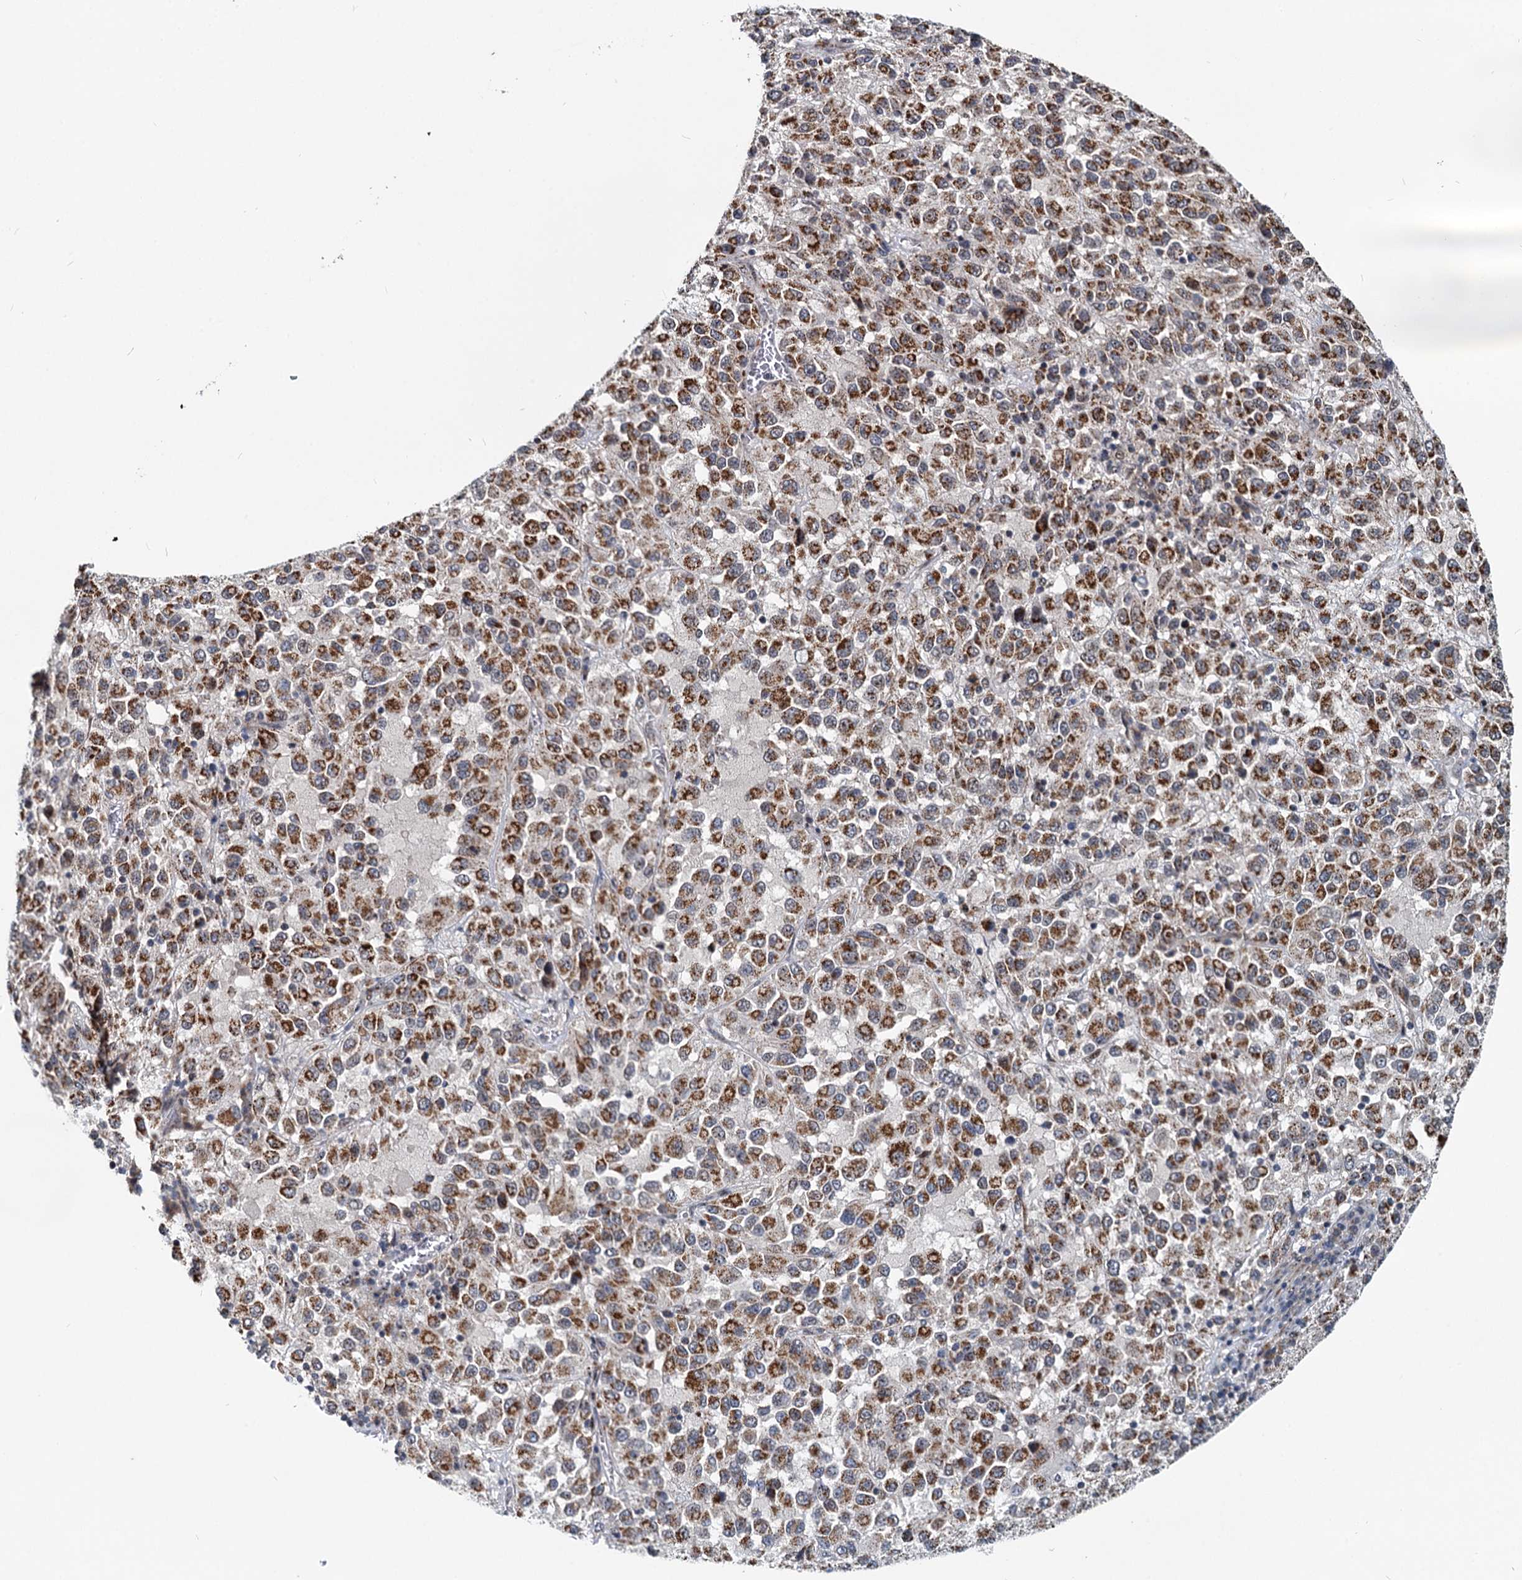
{"staining": {"intensity": "moderate", "quantity": ">75%", "location": "cytoplasmic/membranous"}, "tissue": "melanoma", "cell_type": "Tumor cells", "image_type": "cancer", "snomed": [{"axis": "morphology", "description": "Malignant melanoma, Metastatic site"}, {"axis": "topography", "description": "Lung"}], "caption": "Protein staining shows moderate cytoplasmic/membranous positivity in approximately >75% of tumor cells in melanoma. The protein is stained brown, and the nuclei are stained in blue (DAB (3,3'-diaminobenzidine) IHC with brightfield microscopy, high magnification).", "gene": "RITA1", "patient": {"sex": "male", "age": 64}}